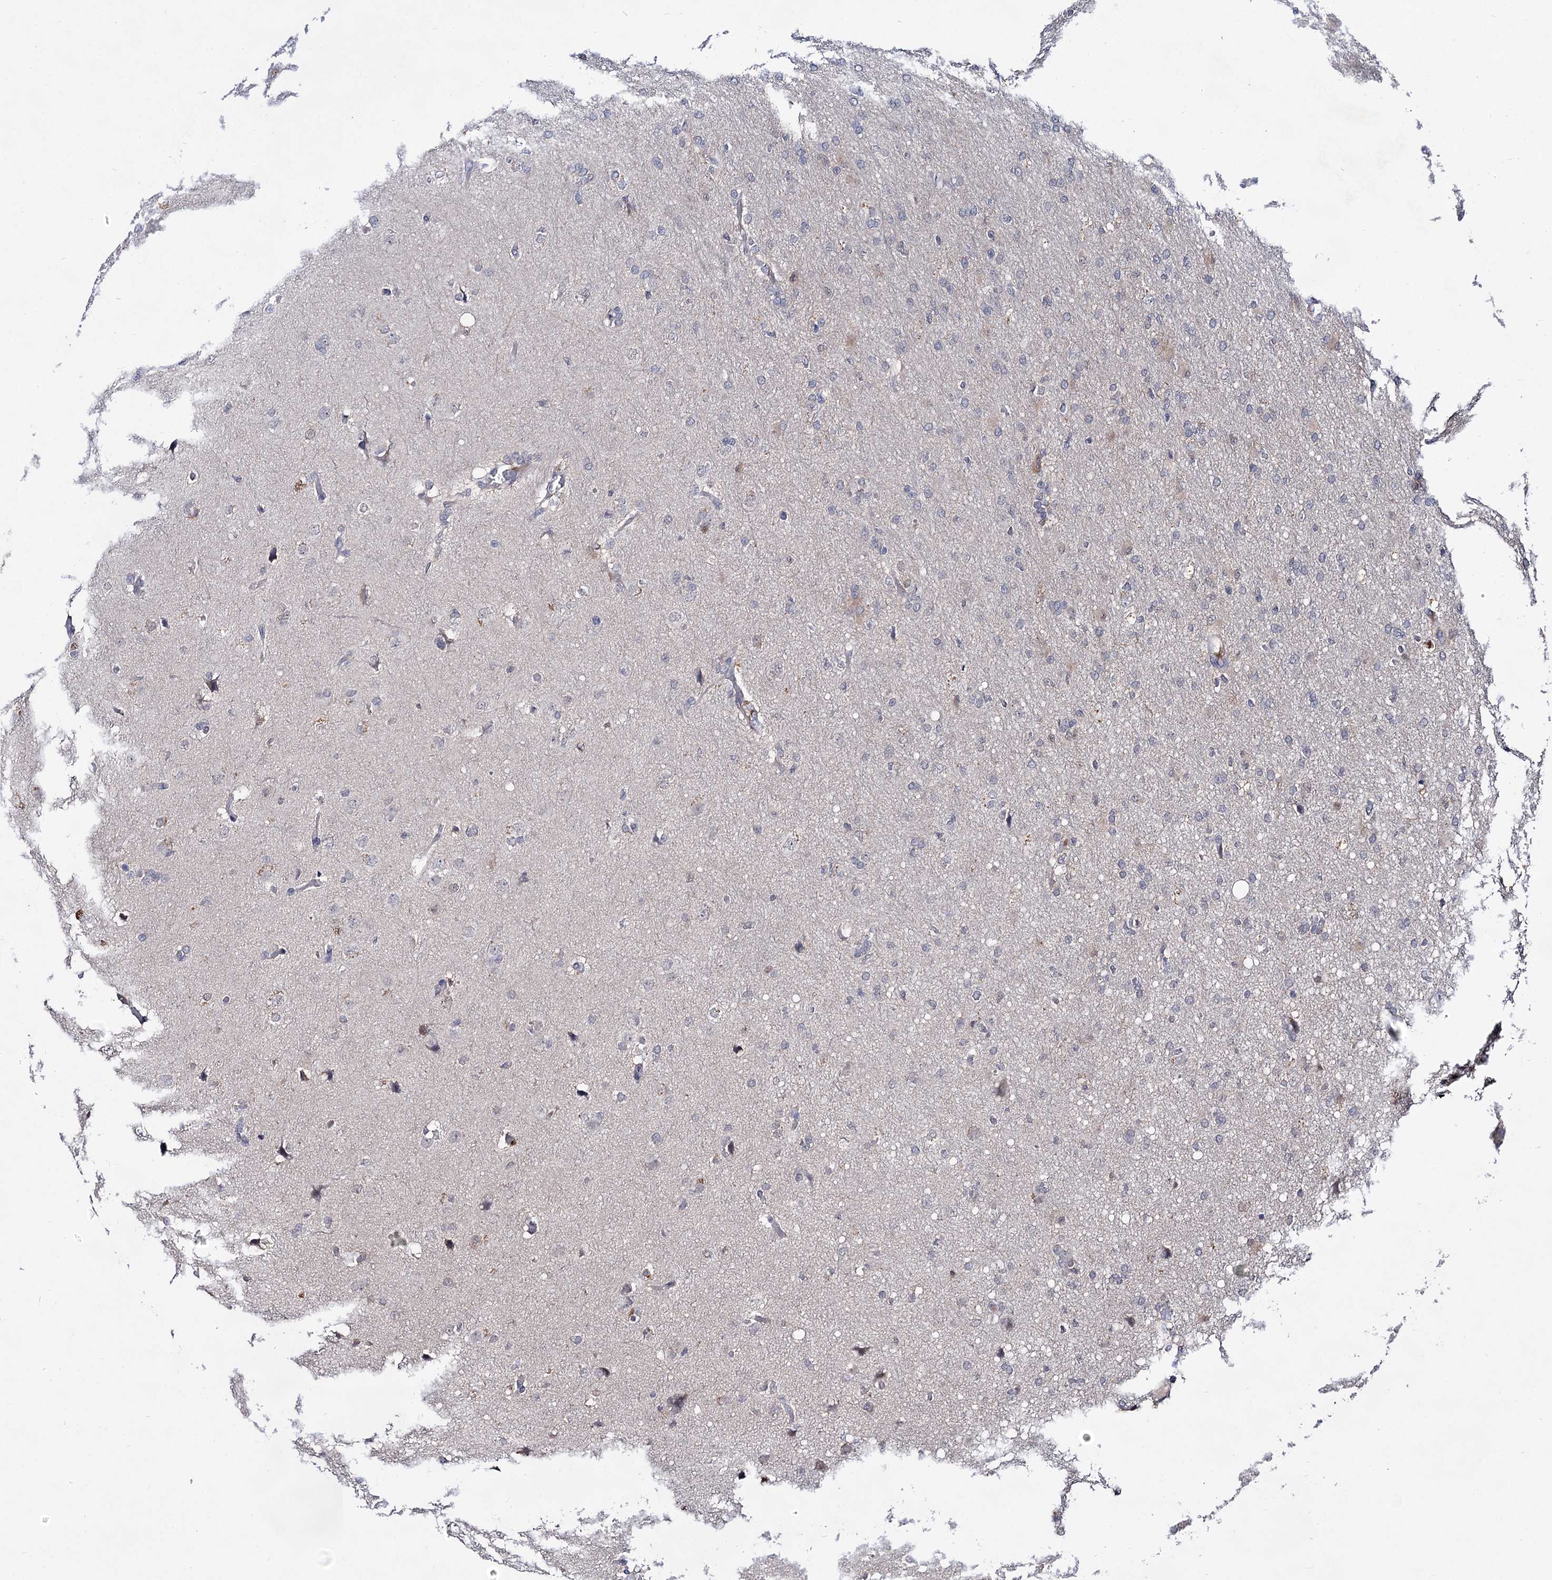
{"staining": {"intensity": "negative", "quantity": "none", "location": "none"}, "tissue": "glioma", "cell_type": "Tumor cells", "image_type": "cancer", "snomed": [{"axis": "morphology", "description": "Glioma, malignant, High grade"}, {"axis": "topography", "description": "Cerebral cortex"}], "caption": "Protein analysis of glioma displays no significant positivity in tumor cells.", "gene": "ACTR6", "patient": {"sex": "female", "age": 36}}